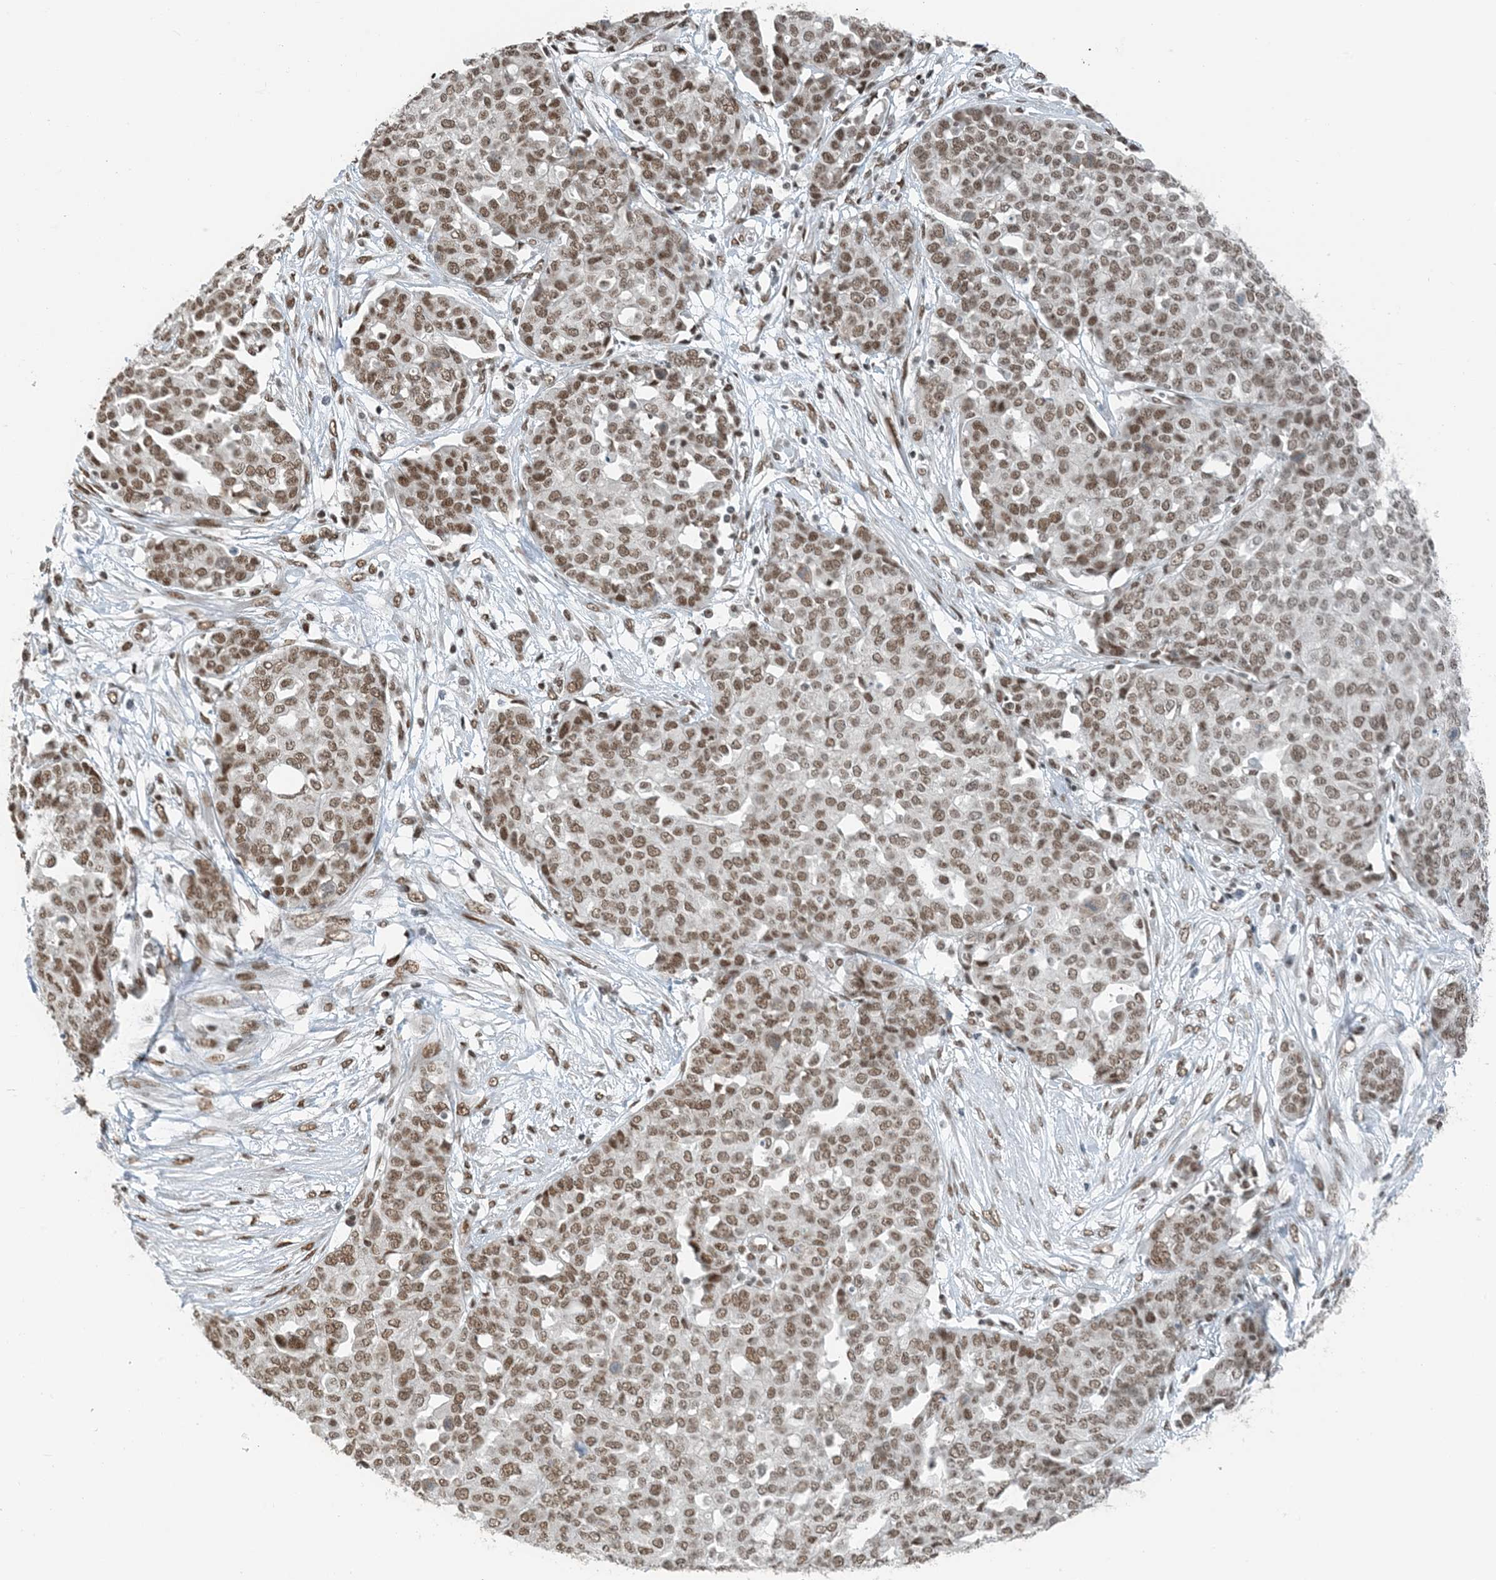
{"staining": {"intensity": "moderate", "quantity": ">75%", "location": "nuclear"}, "tissue": "ovarian cancer", "cell_type": "Tumor cells", "image_type": "cancer", "snomed": [{"axis": "morphology", "description": "Cystadenocarcinoma, serous, NOS"}, {"axis": "topography", "description": "Soft tissue"}, {"axis": "topography", "description": "Ovary"}], "caption": "An image of human ovarian cancer (serous cystadenocarcinoma) stained for a protein demonstrates moderate nuclear brown staining in tumor cells.", "gene": "ZNF500", "patient": {"sex": "female", "age": 57}}